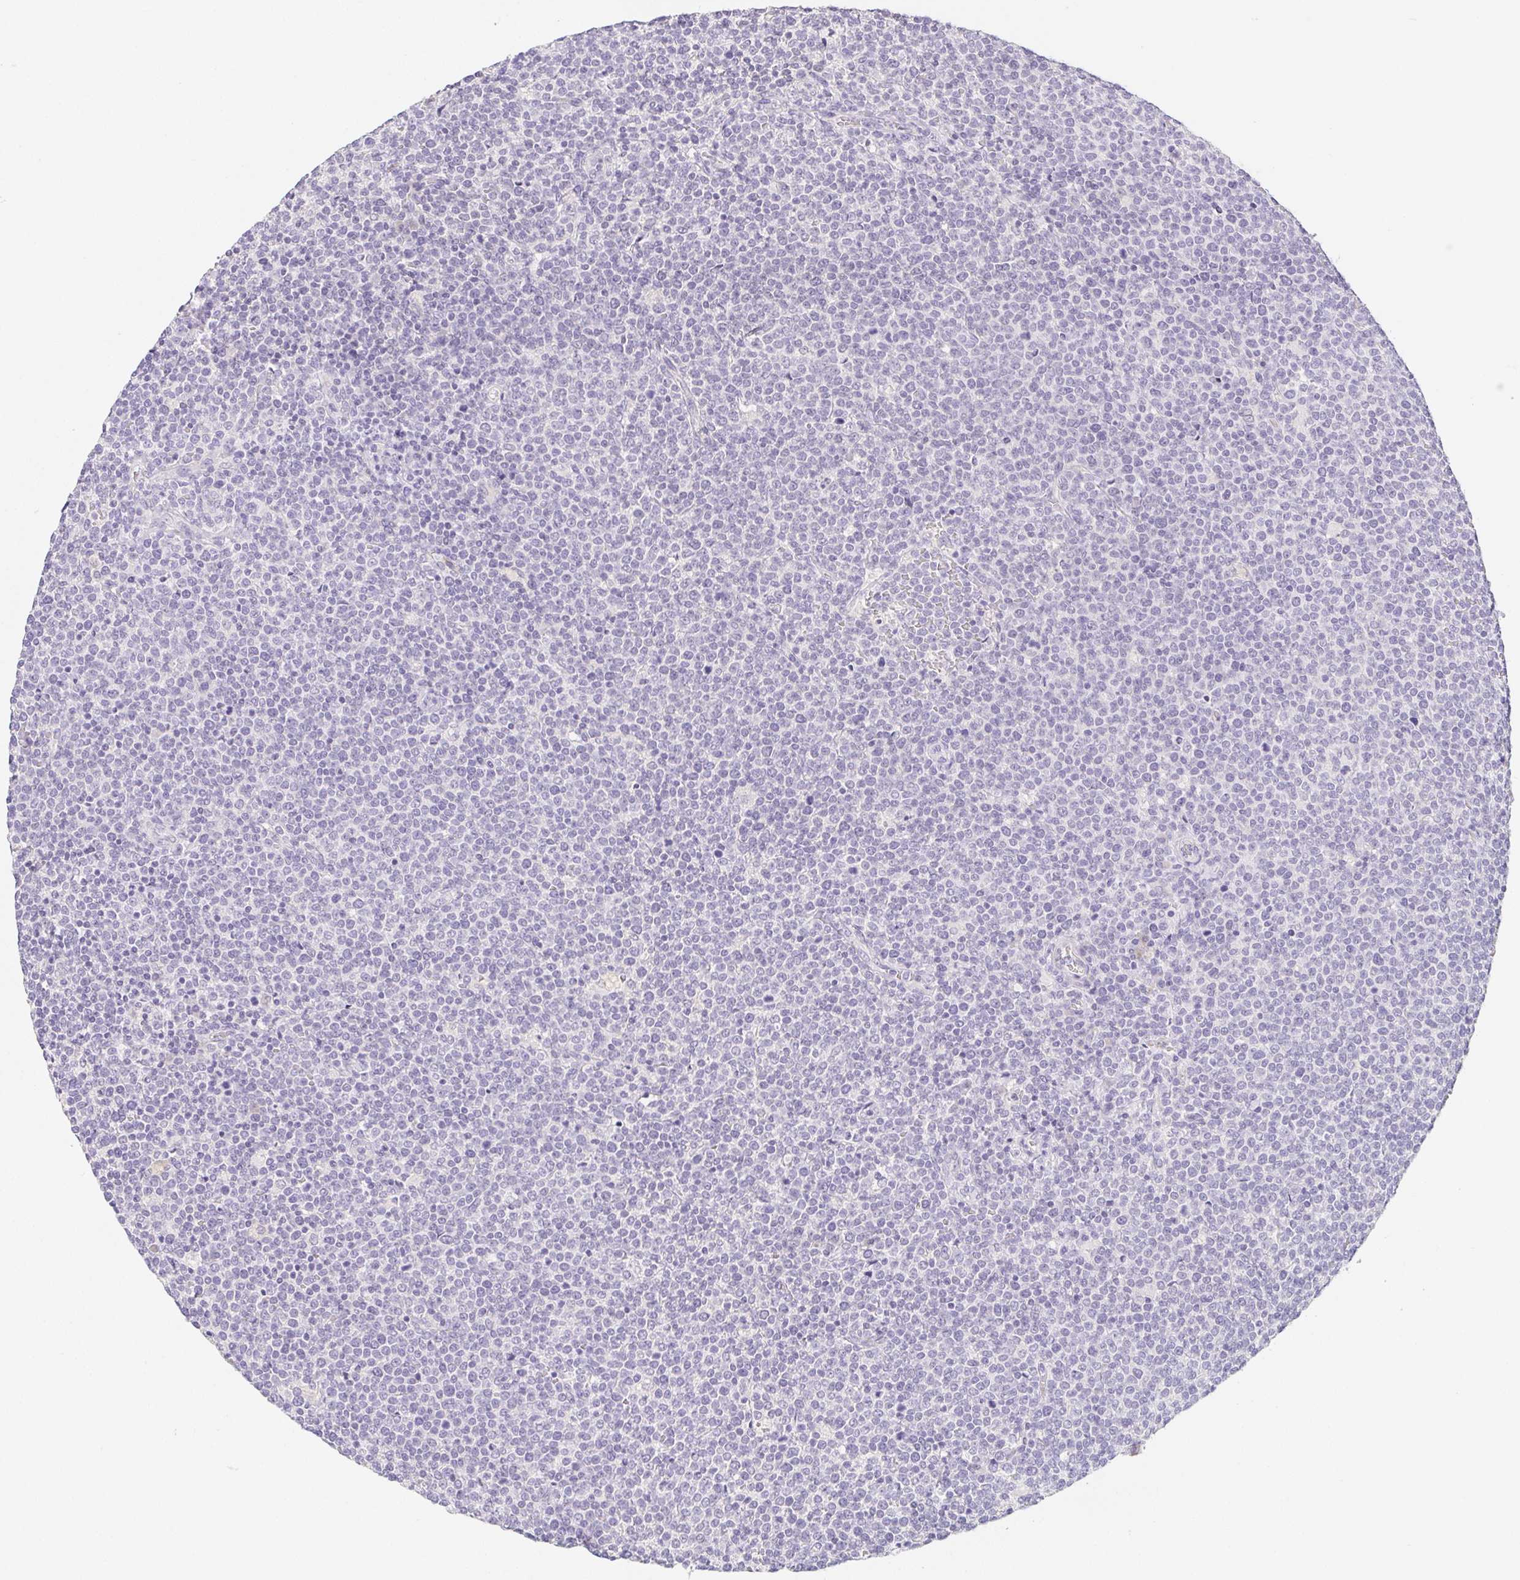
{"staining": {"intensity": "negative", "quantity": "none", "location": "none"}, "tissue": "lymphoma", "cell_type": "Tumor cells", "image_type": "cancer", "snomed": [{"axis": "morphology", "description": "Malignant lymphoma, non-Hodgkin's type, High grade"}, {"axis": "topography", "description": "Lymph node"}], "caption": "DAB (3,3'-diaminobenzidine) immunohistochemical staining of human lymphoma demonstrates no significant staining in tumor cells.", "gene": "ZBBX", "patient": {"sex": "male", "age": 61}}